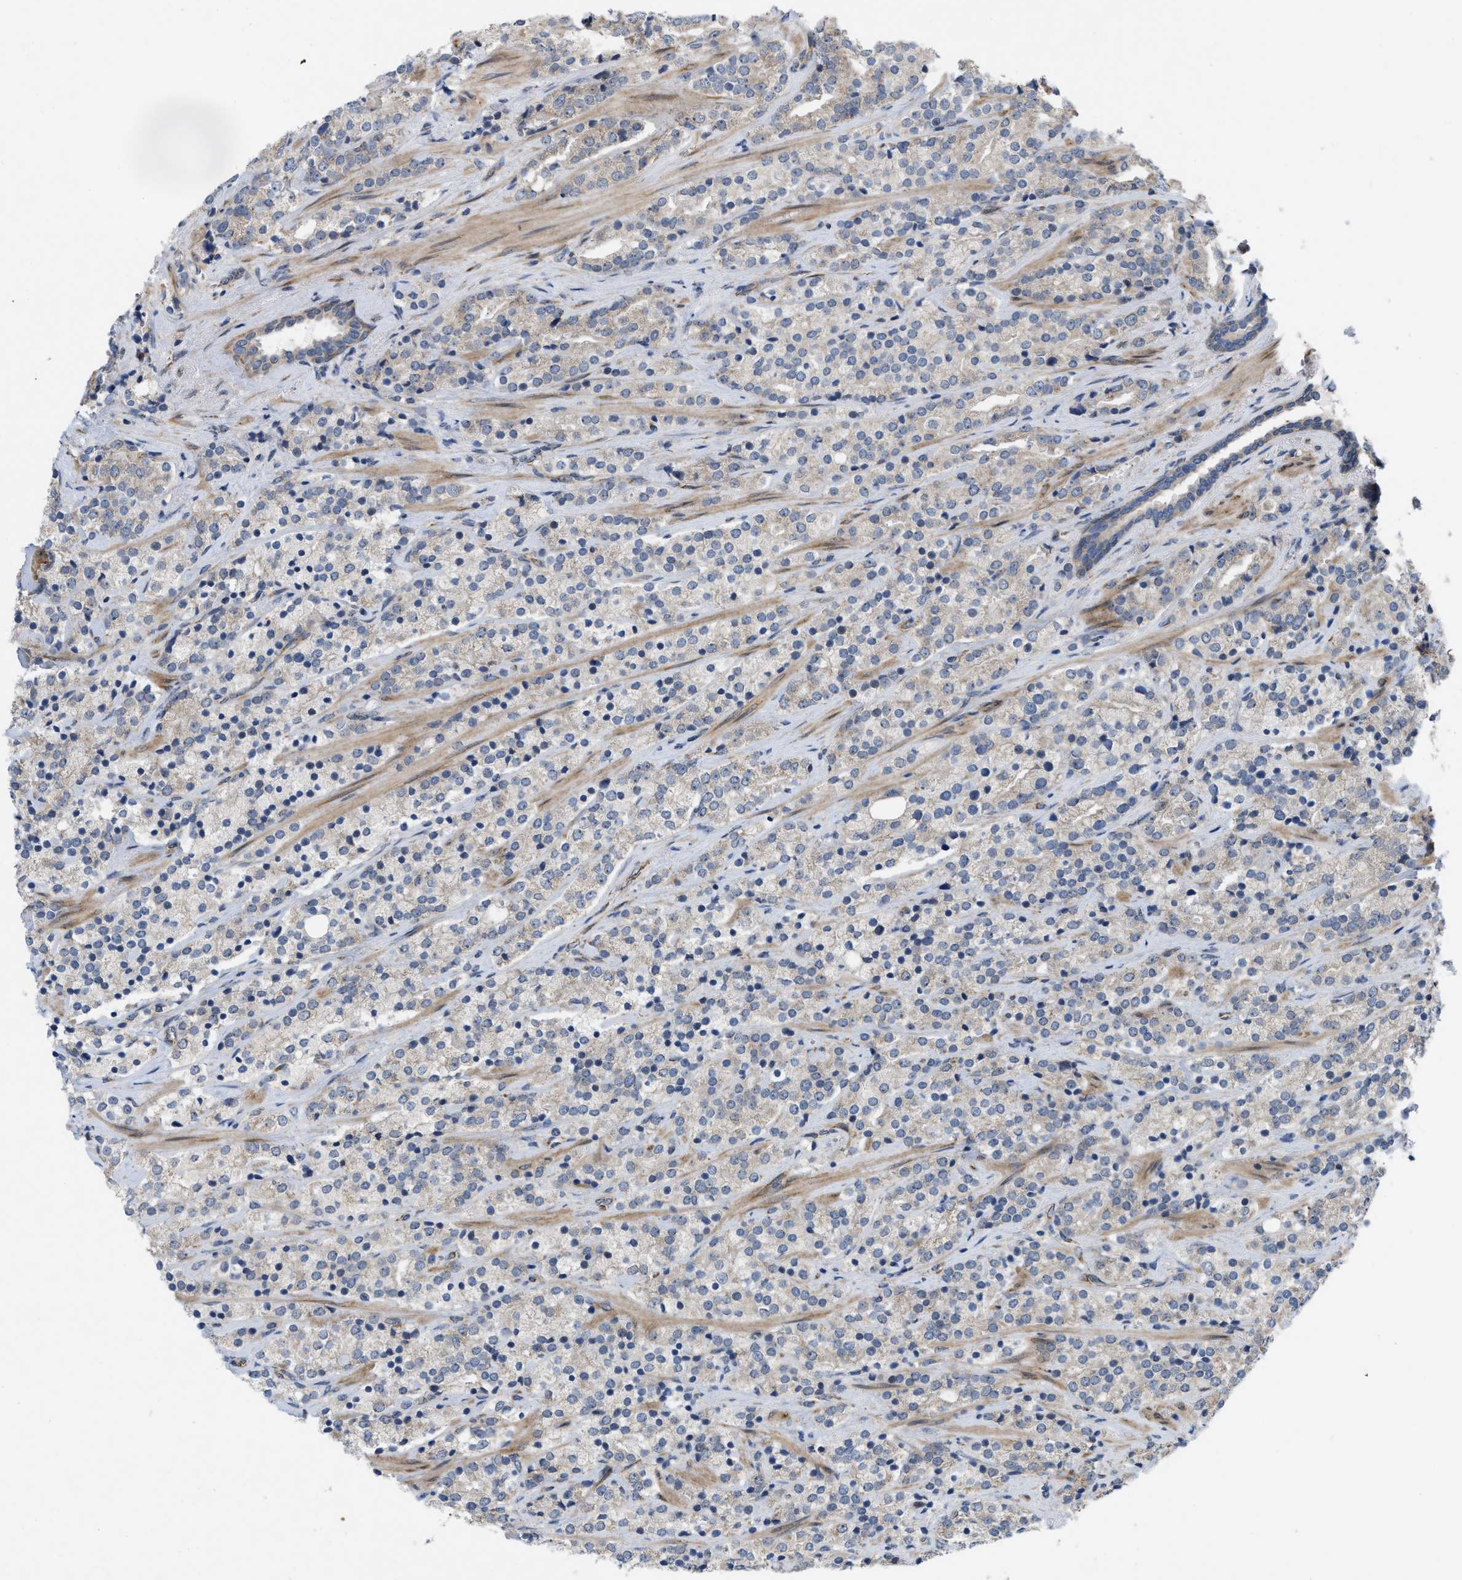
{"staining": {"intensity": "moderate", "quantity": ">75%", "location": "cytoplasmic/membranous"}, "tissue": "prostate cancer", "cell_type": "Tumor cells", "image_type": "cancer", "snomed": [{"axis": "morphology", "description": "Adenocarcinoma, High grade"}, {"axis": "topography", "description": "Prostate"}], "caption": "DAB immunohistochemical staining of prostate cancer (adenocarcinoma (high-grade)) exhibits moderate cytoplasmic/membranous protein staining in approximately >75% of tumor cells.", "gene": "EOGT", "patient": {"sex": "male", "age": 71}}